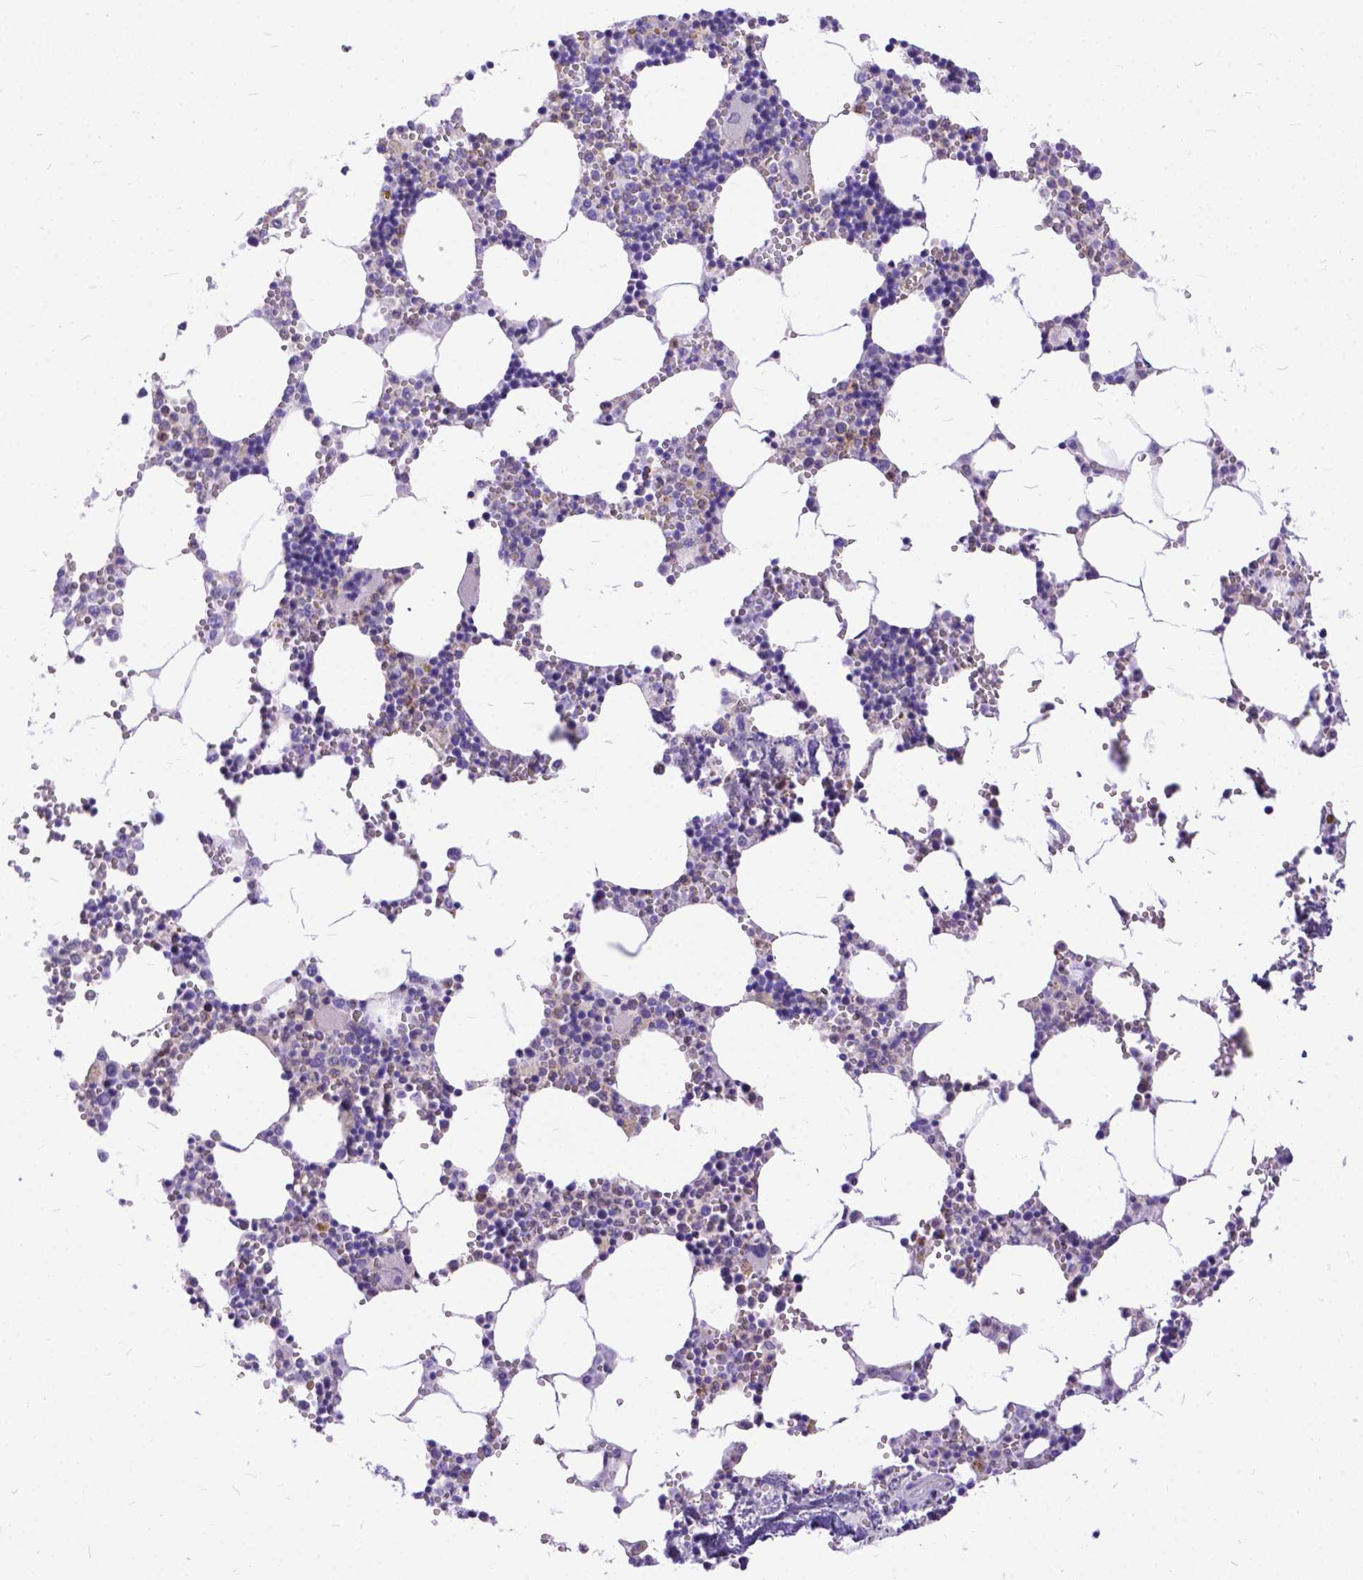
{"staining": {"intensity": "weak", "quantity": "<25%", "location": "cytoplasmic/membranous"}, "tissue": "bone marrow", "cell_type": "Hematopoietic cells", "image_type": "normal", "snomed": [{"axis": "morphology", "description": "Normal tissue, NOS"}, {"axis": "topography", "description": "Bone marrow"}], "caption": "Hematopoietic cells are negative for brown protein staining in unremarkable bone marrow. (Stains: DAB (3,3'-diaminobenzidine) IHC with hematoxylin counter stain, Microscopy: brightfield microscopy at high magnification).", "gene": "TMEM169", "patient": {"sex": "male", "age": 54}}